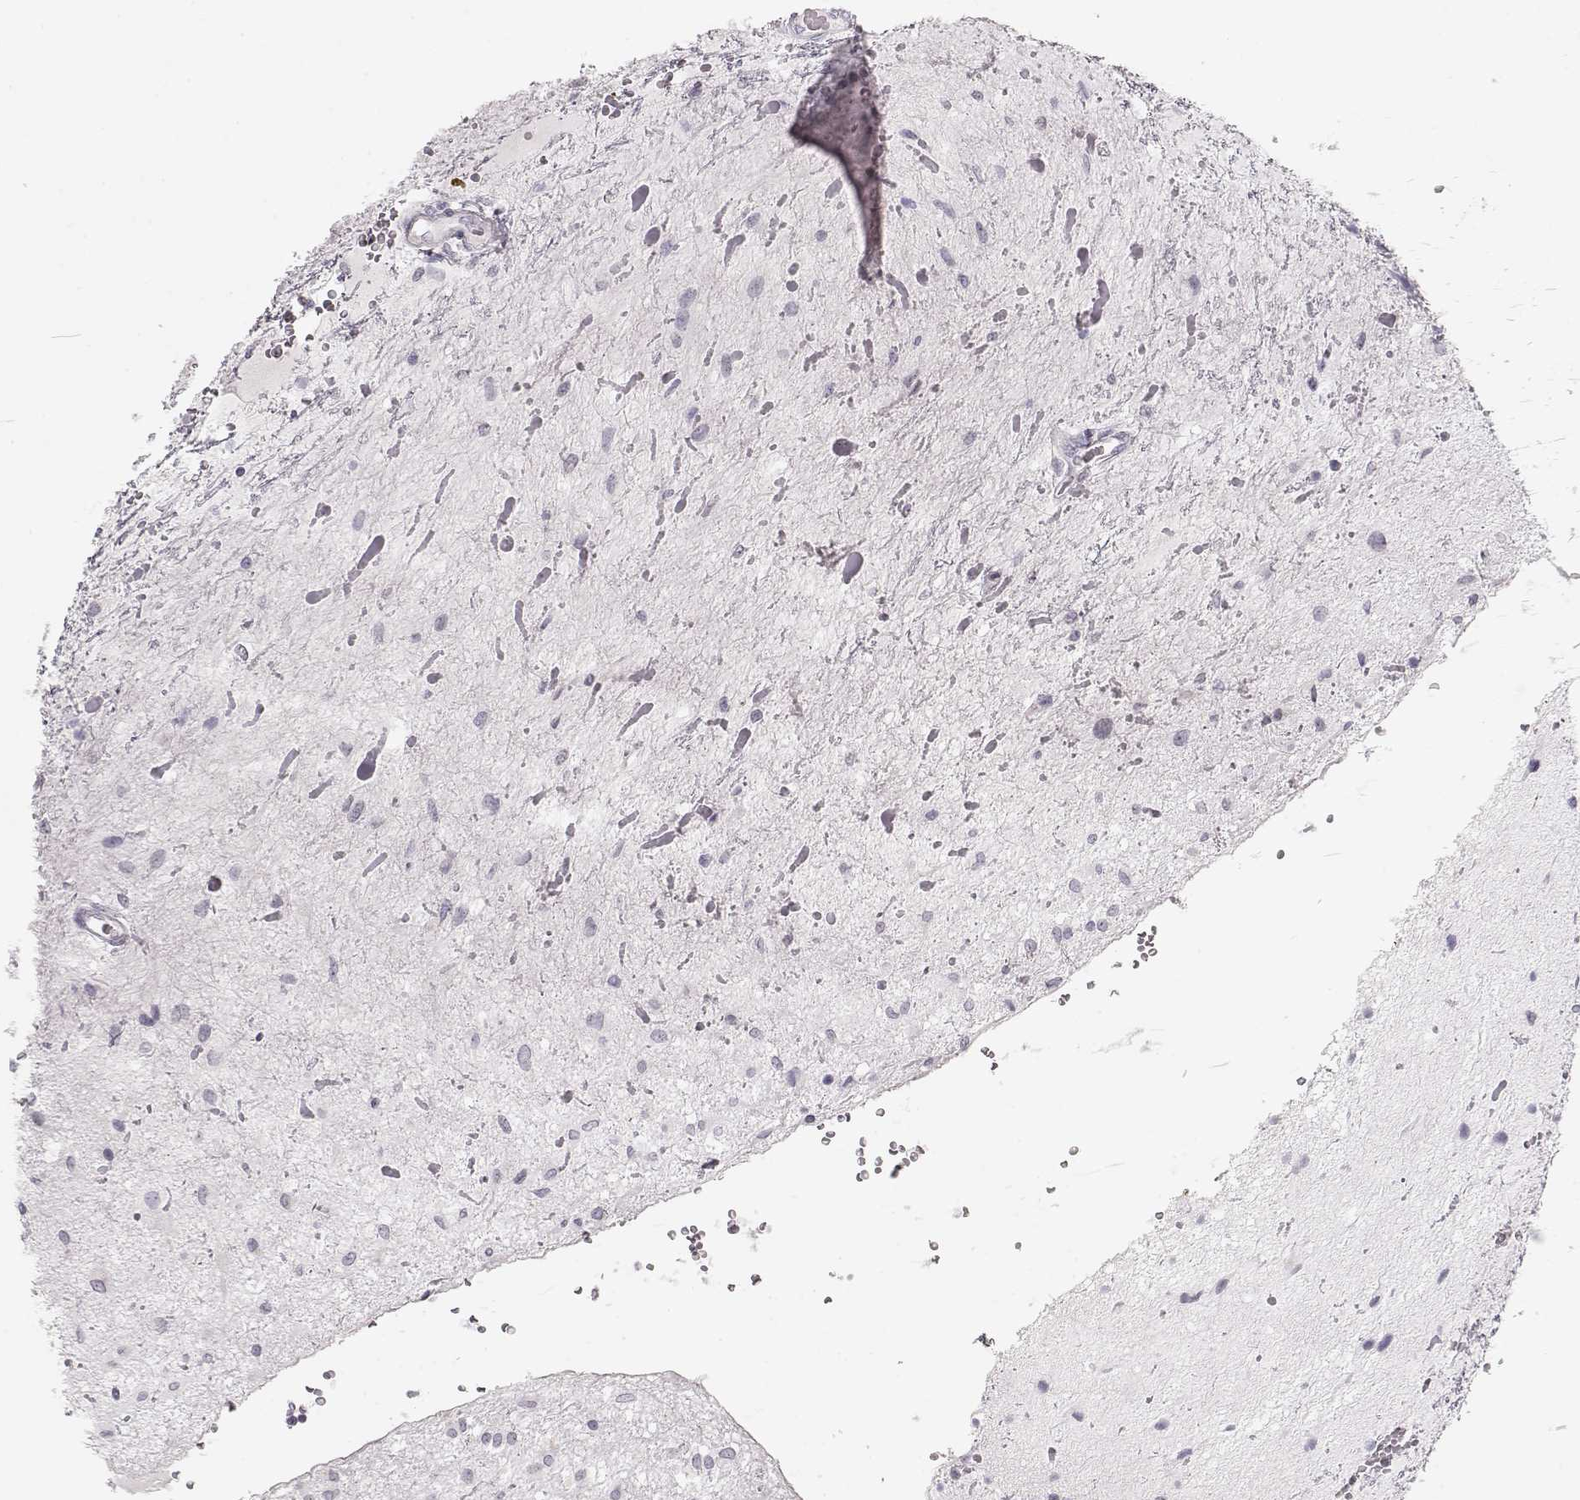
{"staining": {"intensity": "negative", "quantity": "none", "location": "none"}, "tissue": "glioma", "cell_type": "Tumor cells", "image_type": "cancer", "snomed": [{"axis": "morphology", "description": "Glioma, malignant, Low grade"}, {"axis": "topography", "description": "Cerebellum"}], "caption": "Glioma was stained to show a protein in brown. There is no significant staining in tumor cells.", "gene": "FAM205A", "patient": {"sex": "female", "age": 14}}